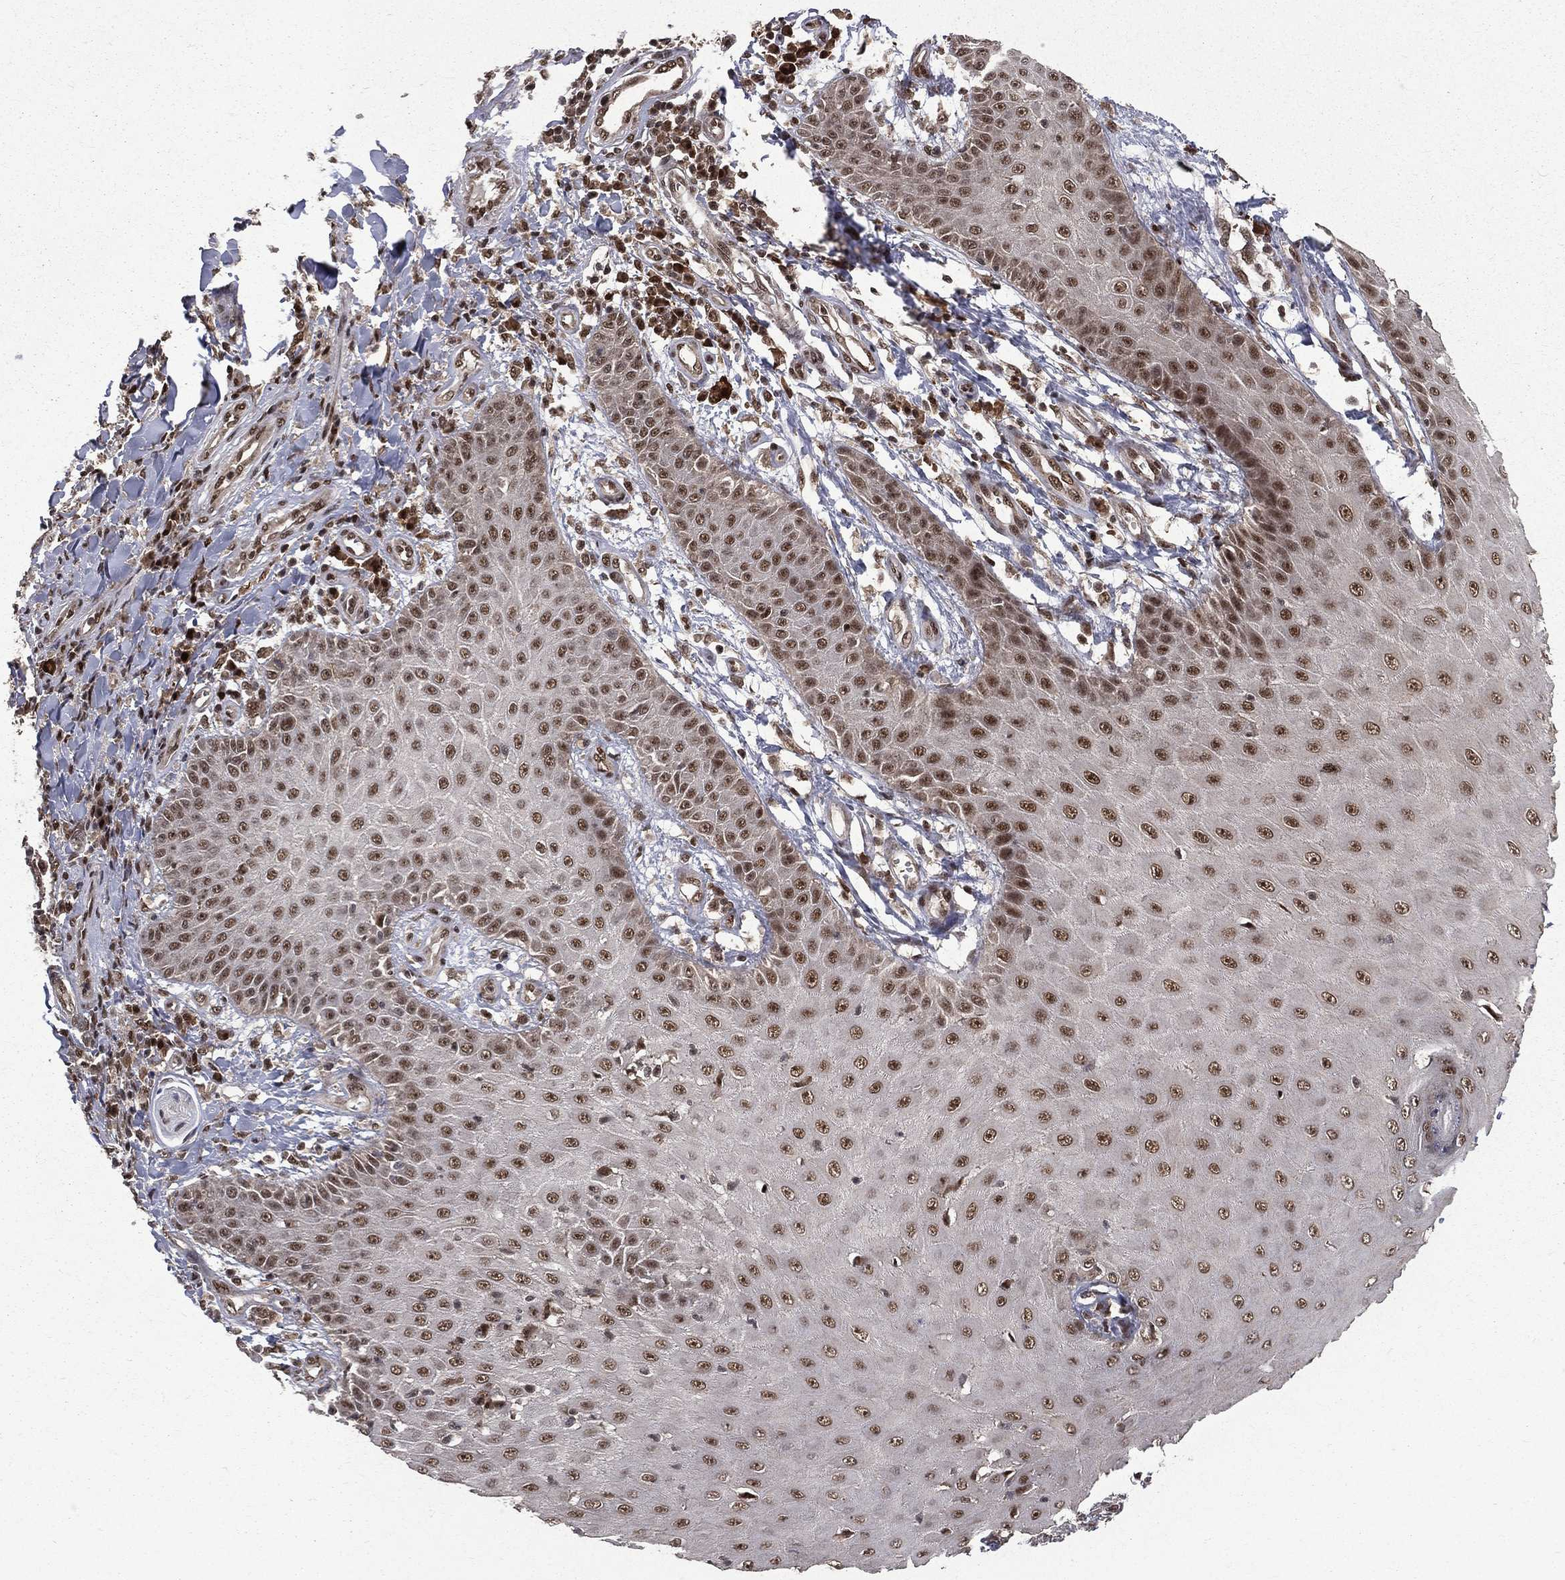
{"staining": {"intensity": "moderate", "quantity": ">75%", "location": "nuclear"}, "tissue": "skin cancer", "cell_type": "Tumor cells", "image_type": "cancer", "snomed": [{"axis": "morphology", "description": "Squamous cell carcinoma, NOS"}, {"axis": "topography", "description": "Skin"}], "caption": "Immunohistochemistry (IHC) image of neoplastic tissue: skin squamous cell carcinoma stained using immunohistochemistry (IHC) reveals medium levels of moderate protein expression localized specifically in the nuclear of tumor cells, appearing as a nuclear brown color.", "gene": "JMJD6", "patient": {"sex": "male", "age": 70}}